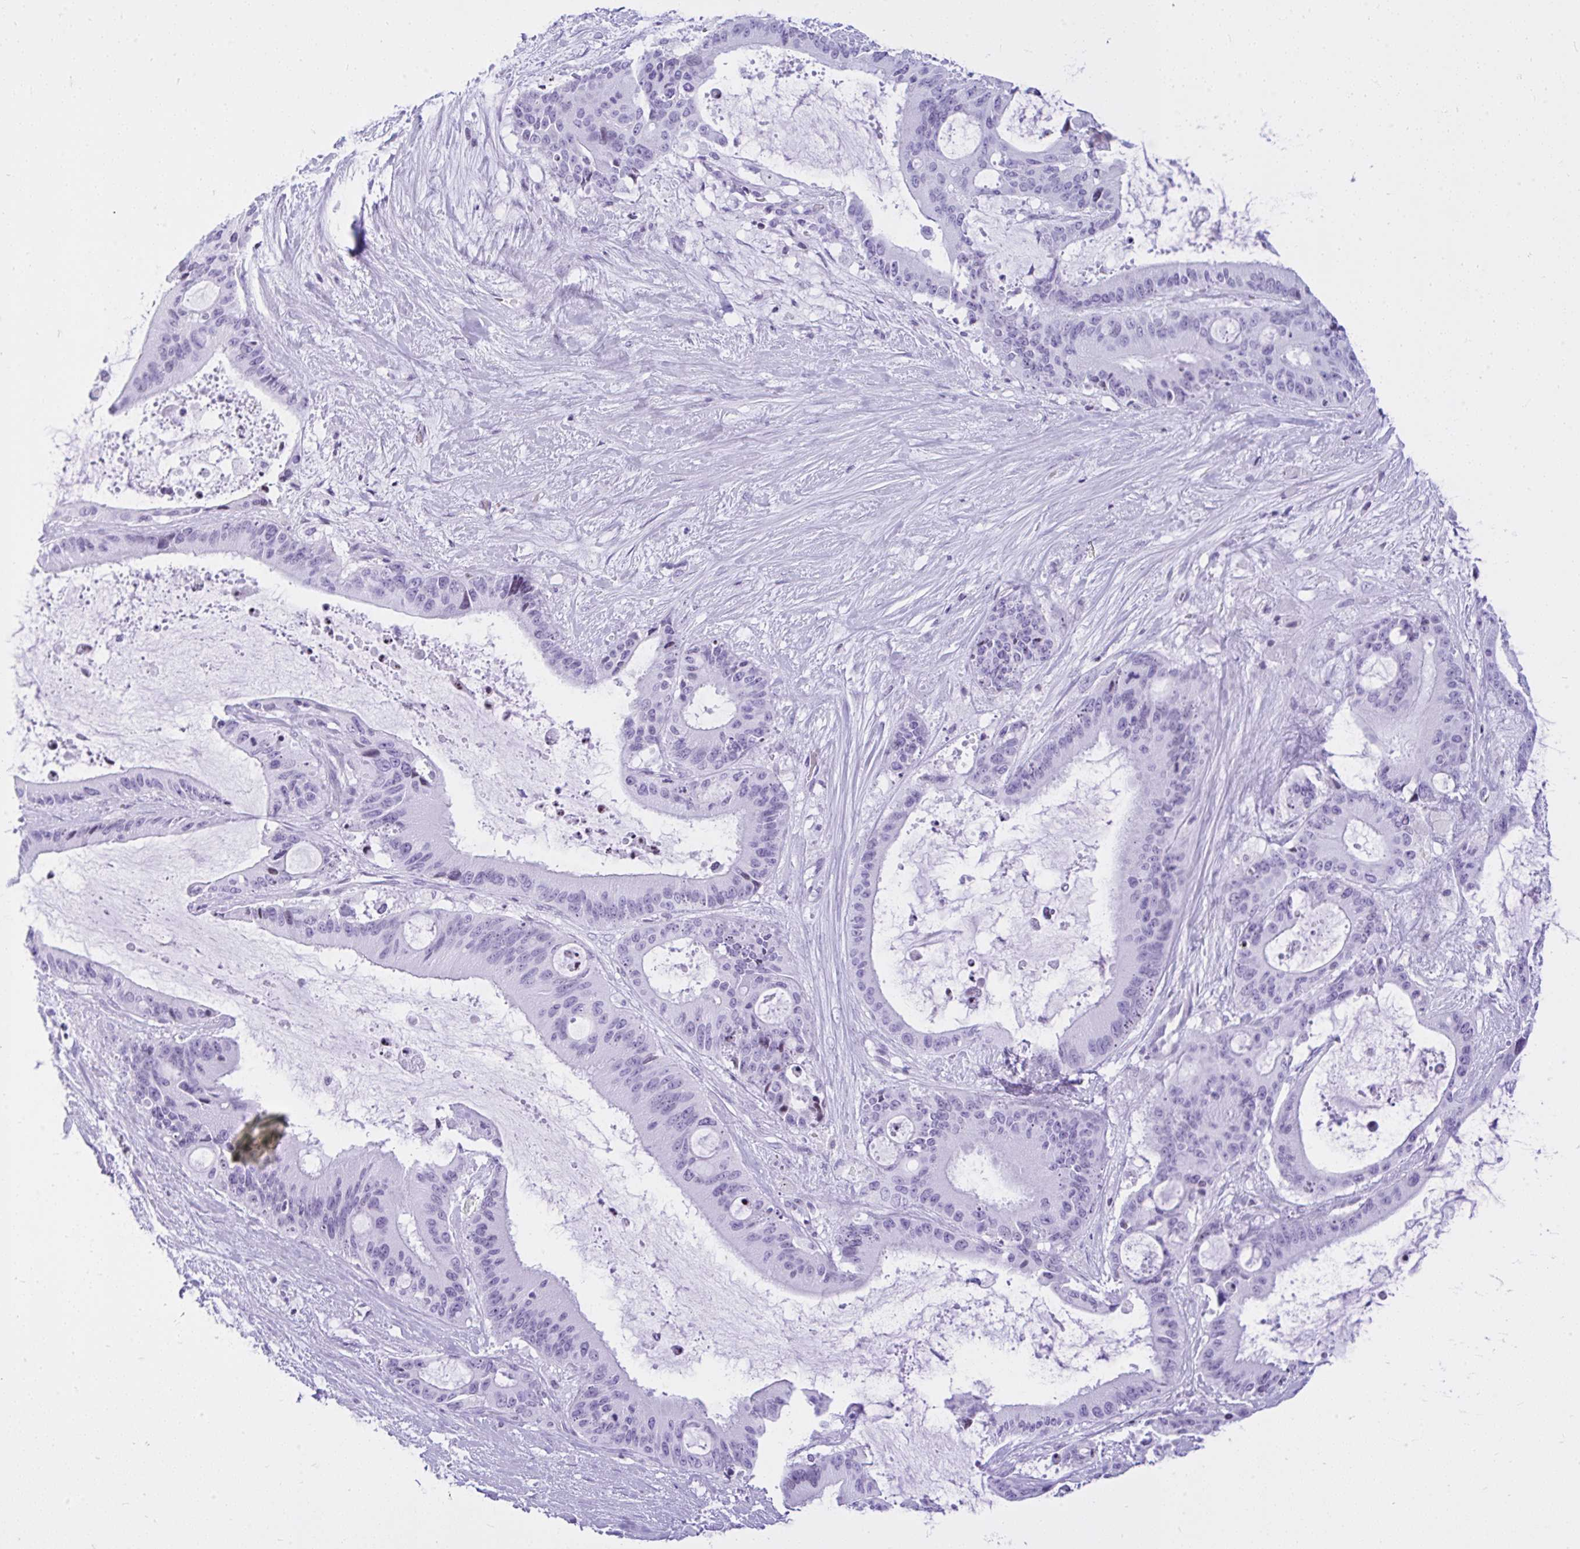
{"staining": {"intensity": "negative", "quantity": "none", "location": "none"}, "tissue": "liver cancer", "cell_type": "Tumor cells", "image_type": "cancer", "snomed": [{"axis": "morphology", "description": "Normal tissue, NOS"}, {"axis": "morphology", "description": "Cholangiocarcinoma"}, {"axis": "topography", "description": "Liver"}, {"axis": "topography", "description": "Peripheral nerve tissue"}], "caption": "A high-resolution micrograph shows immunohistochemistry (IHC) staining of liver cancer, which exhibits no significant staining in tumor cells.", "gene": "KRT27", "patient": {"sex": "female", "age": 73}}